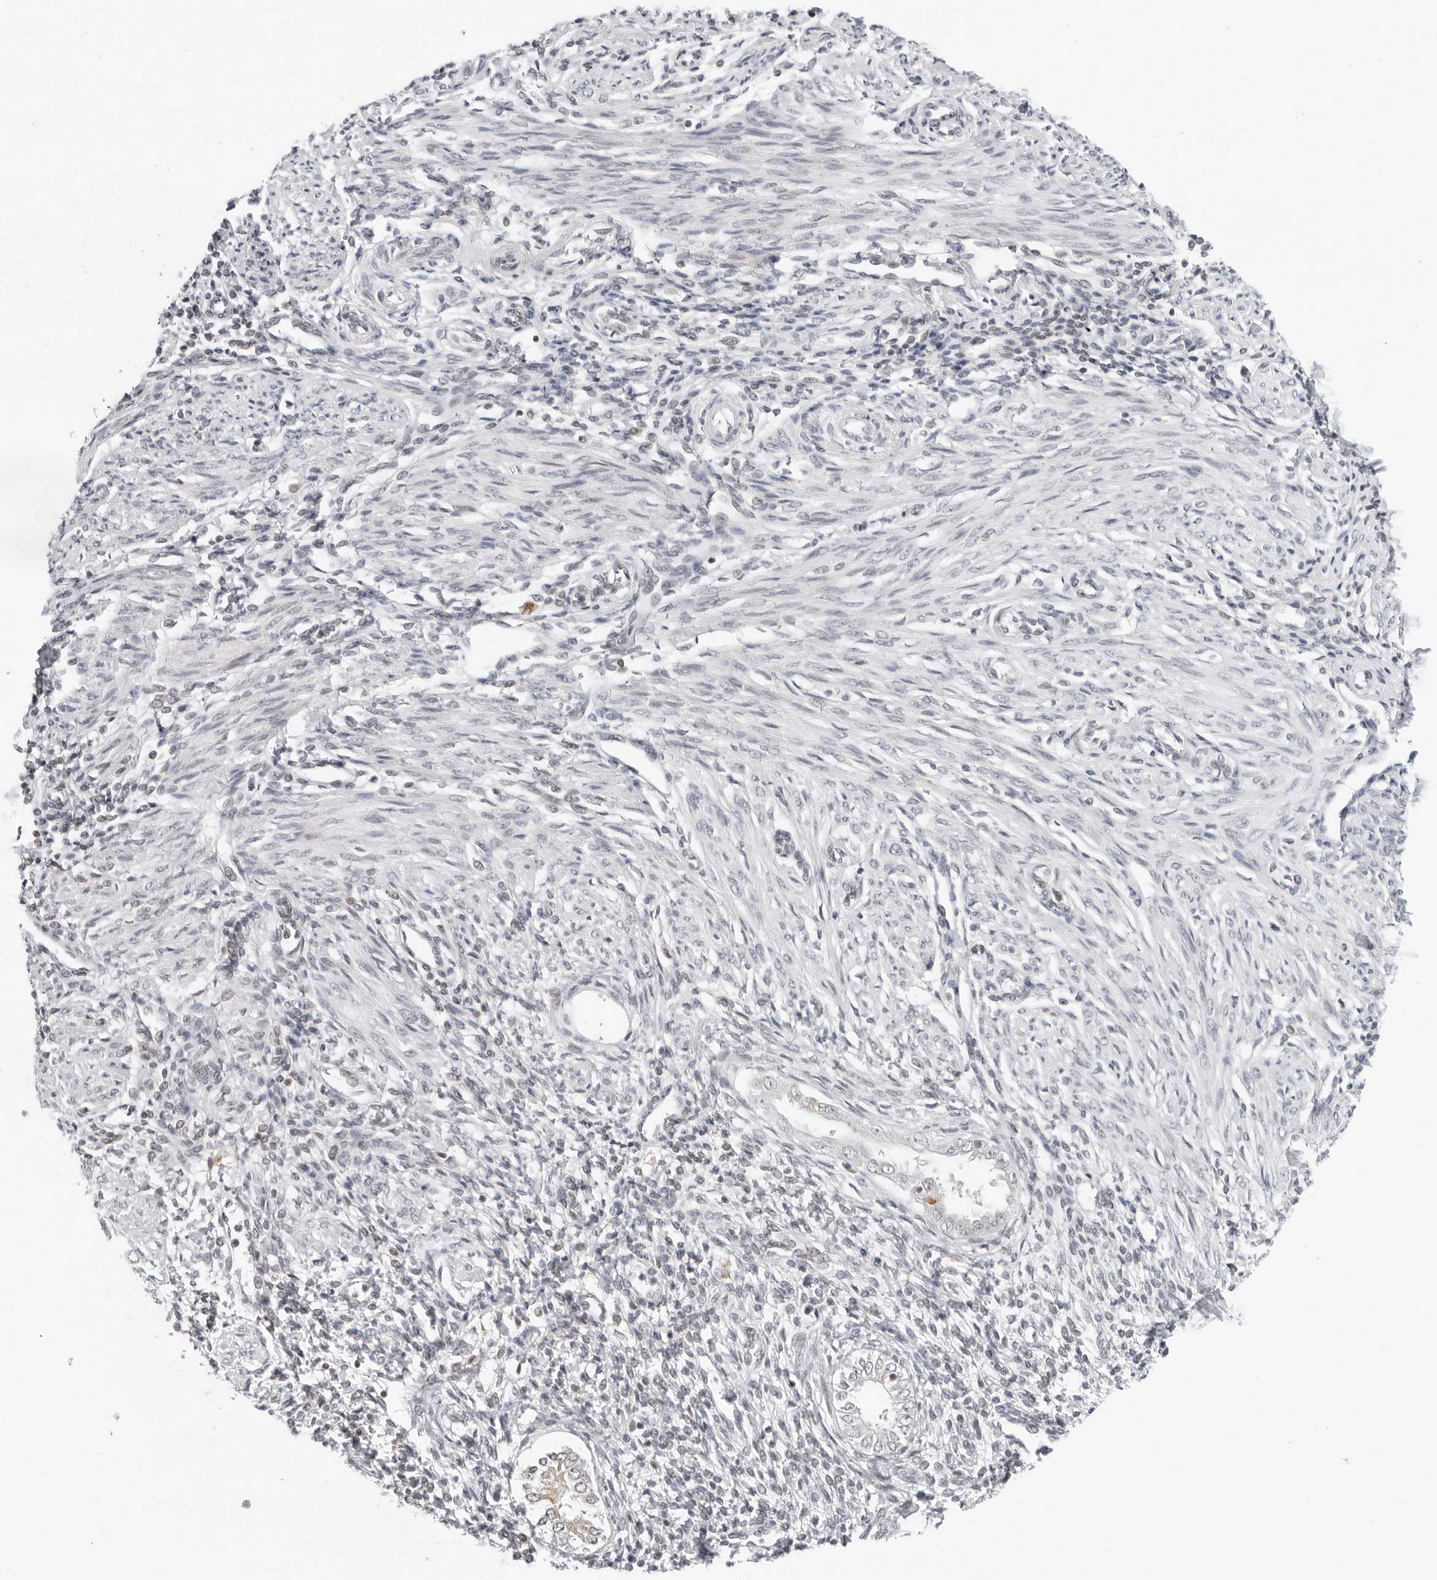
{"staining": {"intensity": "negative", "quantity": "none", "location": "none"}, "tissue": "endometrium", "cell_type": "Cells in endometrial stroma", "image_type": "normal", "snomed": [{"axis": "morphology", "description": "Normal tissue, NOS"}, {"axis": "topography", "description": "Endometrium"}], "caption": "The micrograph exhibits no significant expression in cells in endometrial stroma of endometrium. Nuclei are stained in blue.", "gene": "MSH6", "patient": {"sex": "female", "age": 66}}